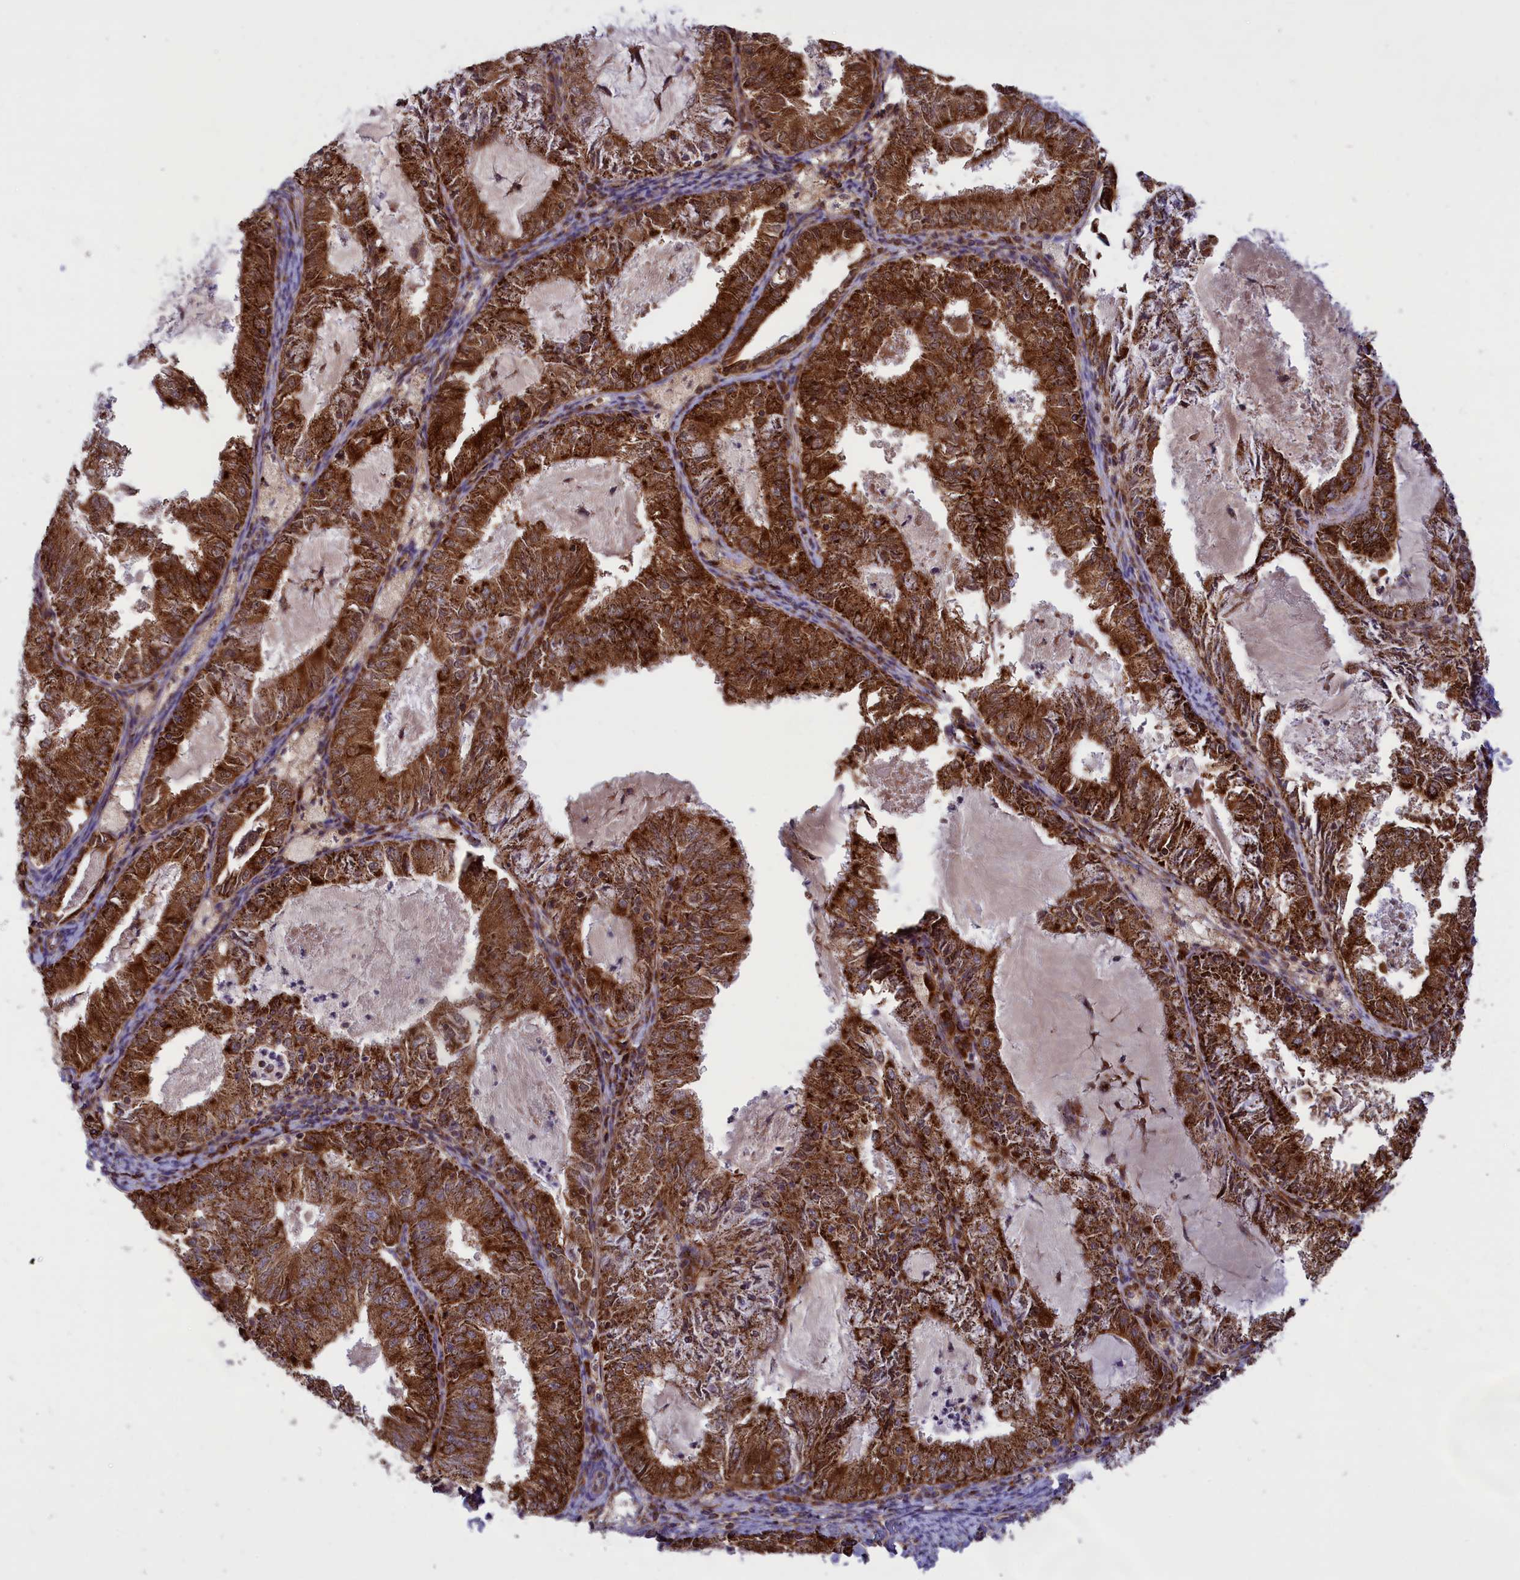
{"staining": {"intensity": "strong", "quantity": ">75%", "location": "cytoplasmic/membranous"}, "tissue": "endometrial cancer", "cell_type": "Tumor cells", "image_type": "cancer", "snomed": [{"axis": "morphology", "description": "Adenocarcinoma, NOS"}, {"axis": "topography", "description": "Endometrium"}], "caption": "A brown stain highlights strong cytoplasmic/membranous expression of a protein in endometrial cancer (adenocarcinoma) tumor cells. The protein of interest is stained brown, and the nuclei are stained in blue (DAB IHC with brightfield microscopy, high magnification).", "gene": "ISOC2", "patient": {"sex": "female", "age": 57}}